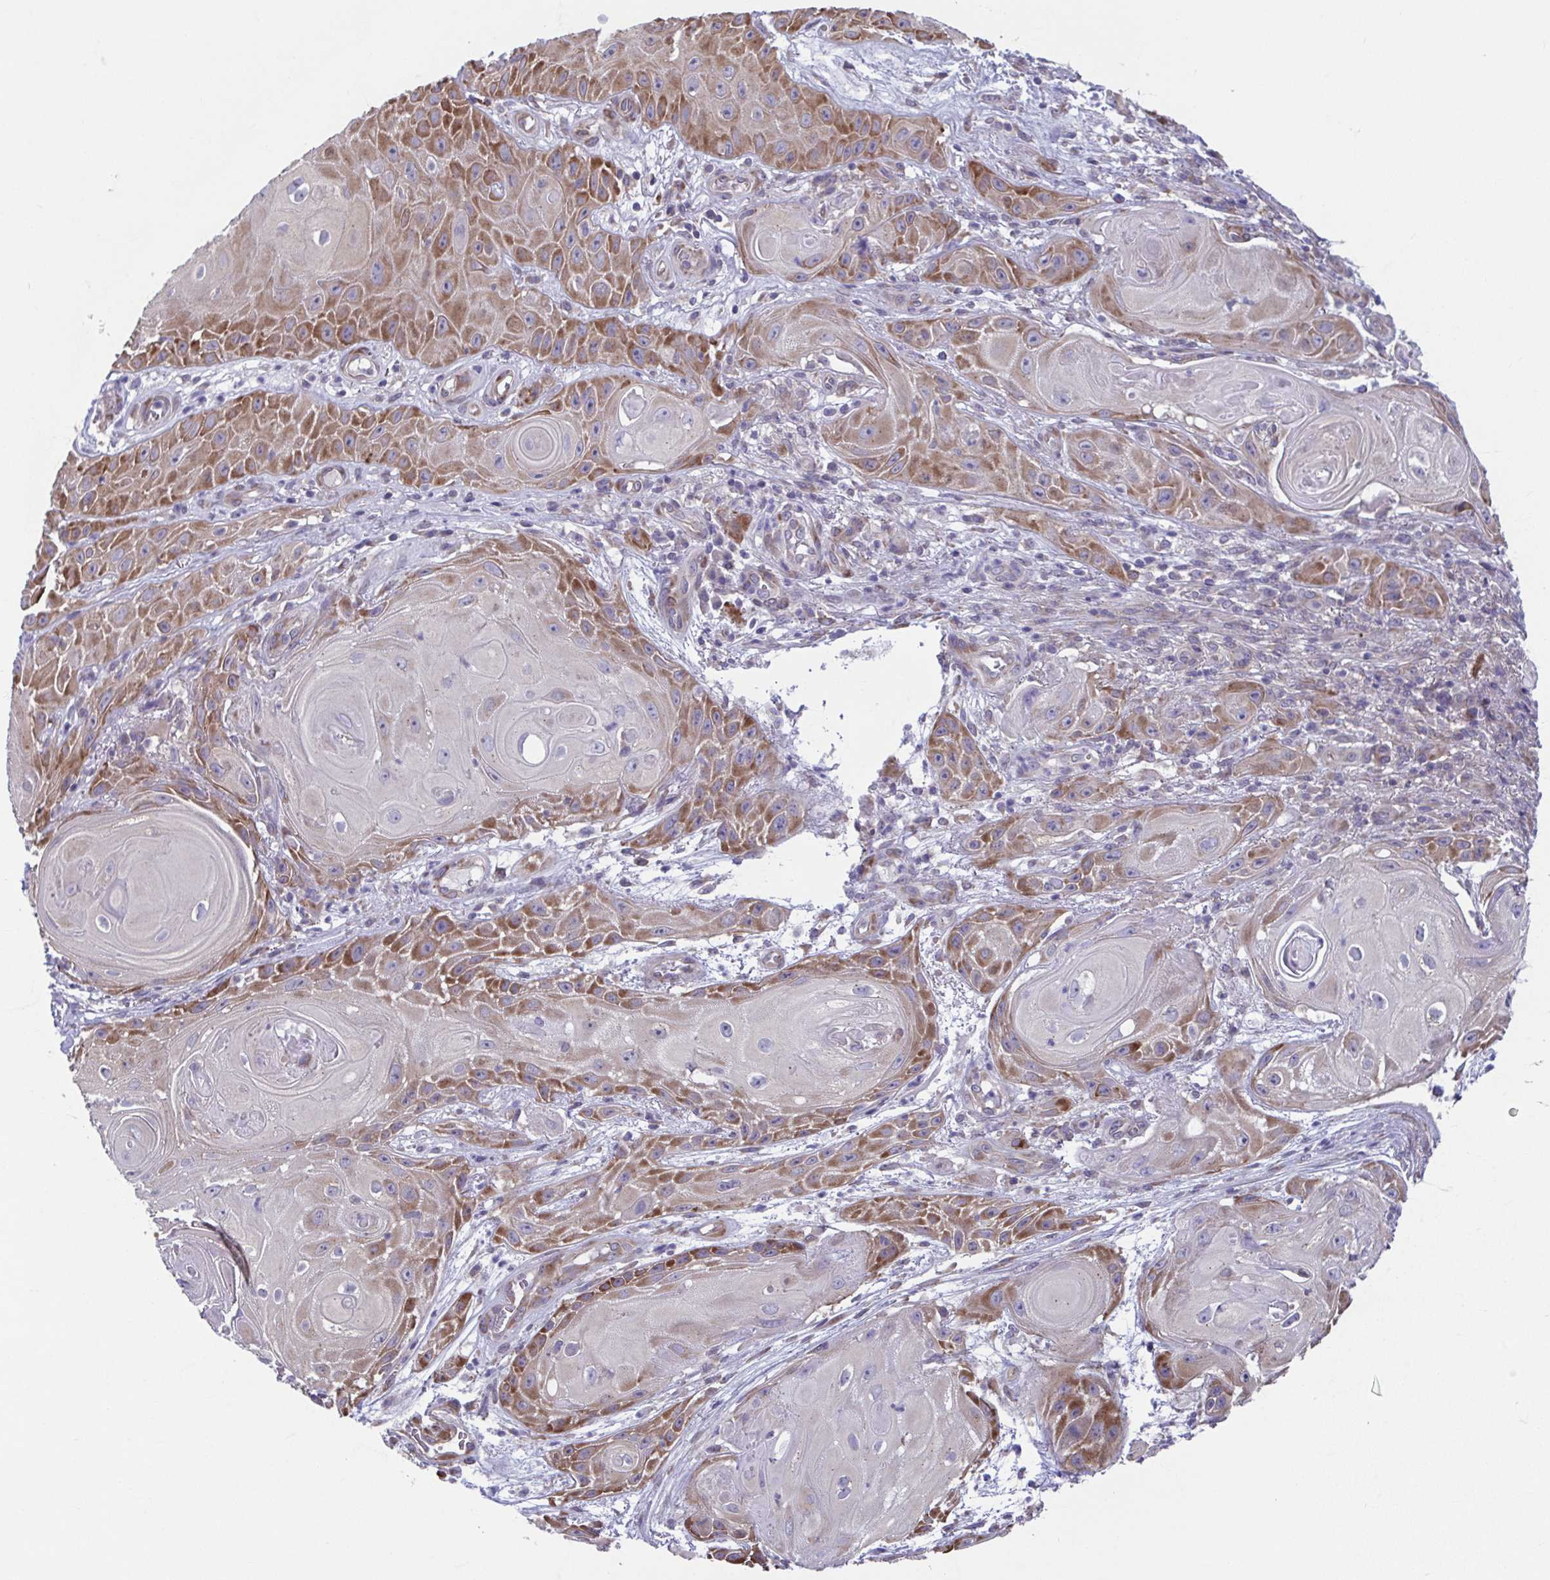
{"staining": {"intensity": "moderate", "quantity": "25%-75%", "location": "cytoplasmic/membranous"}, "tissue": "skin cancer", "cell_type": "Tumor cells", "image_type": "cancer", "snomed": [{"axis": "morphology", "description": "Squamous cell carcinoma, NOS"}, {"axis": "topography", "description": "Skin"}], "caption": "Brown immunohistochemical staining in skin cancer (squamous cell carcinoma) exhibits moderate cytoplasmic/membranous positivity in about 25%-75% of tumor cells.", "gene": "TMEM108", "patient": {"sex": "male", "age": 62}}